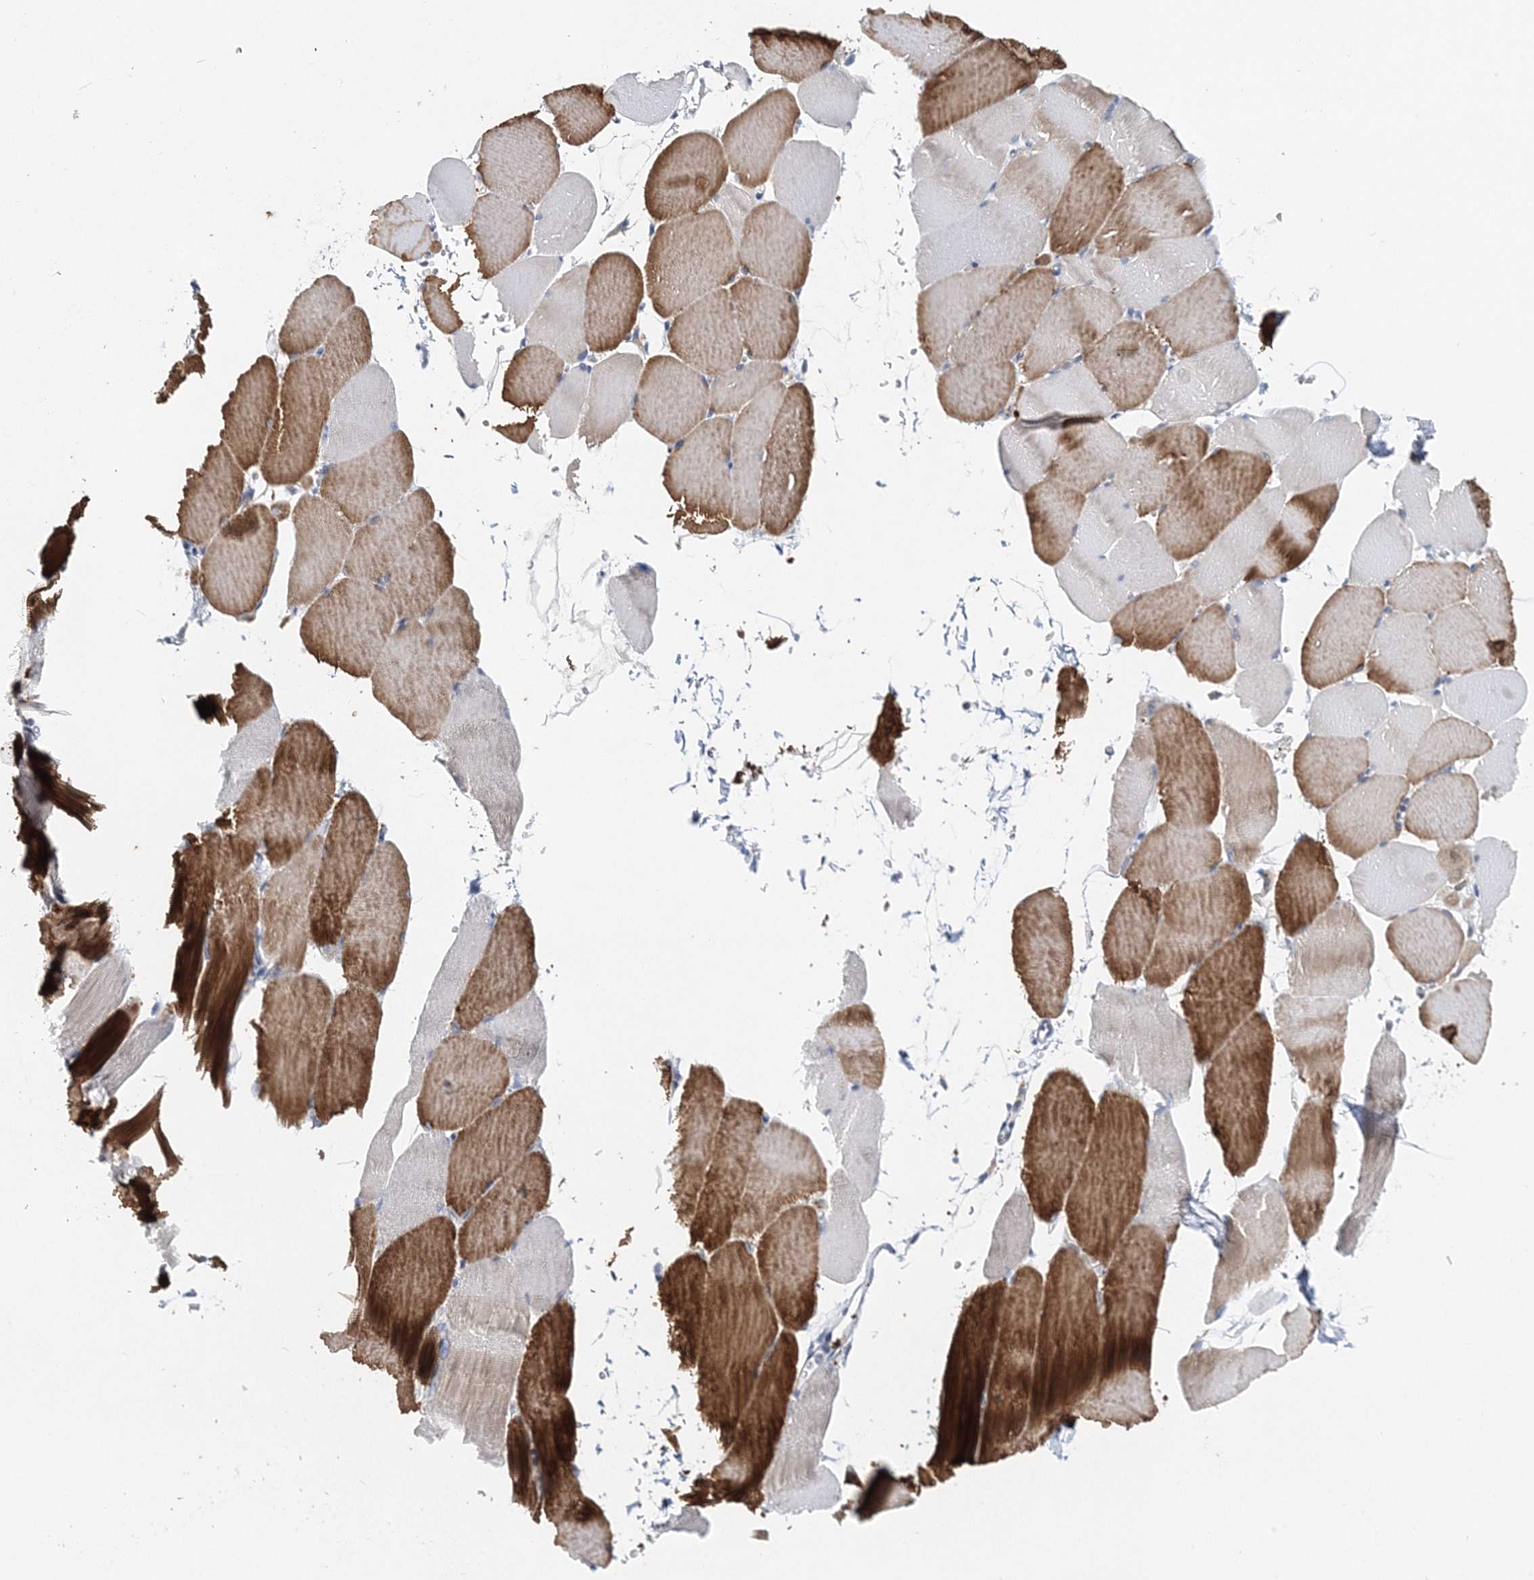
{"staining": {"intensity": "strong", "quantity": "25%-75%", "location": "cytoplasmic/membranous"}, "tissue": "skeletal muscle", "cell_type": "Myocytes", "image_type": "normal", "snomed": [{"axis": "morphology", "description": "Normal tissue, NOS"}, {"axis": "topography", "description": "Skeletal muscle"}, {"axis": "topography", "description": "Parathyroid gland"}], "caption": "The micrograph shows immunohistochemical staining of benign skeletal muscle. There is strong cytoplasmic/membranous staining is identified in approximately 25%-75% of myocytes. The staining was performed using DAB (3,3'-diaminobenzidine), with brown indicating positive protein expression. Nuclei are stained blue with hematoxylin.", "gene": "MYOZ2", "patient": {"sex": "female", "age": 37}}